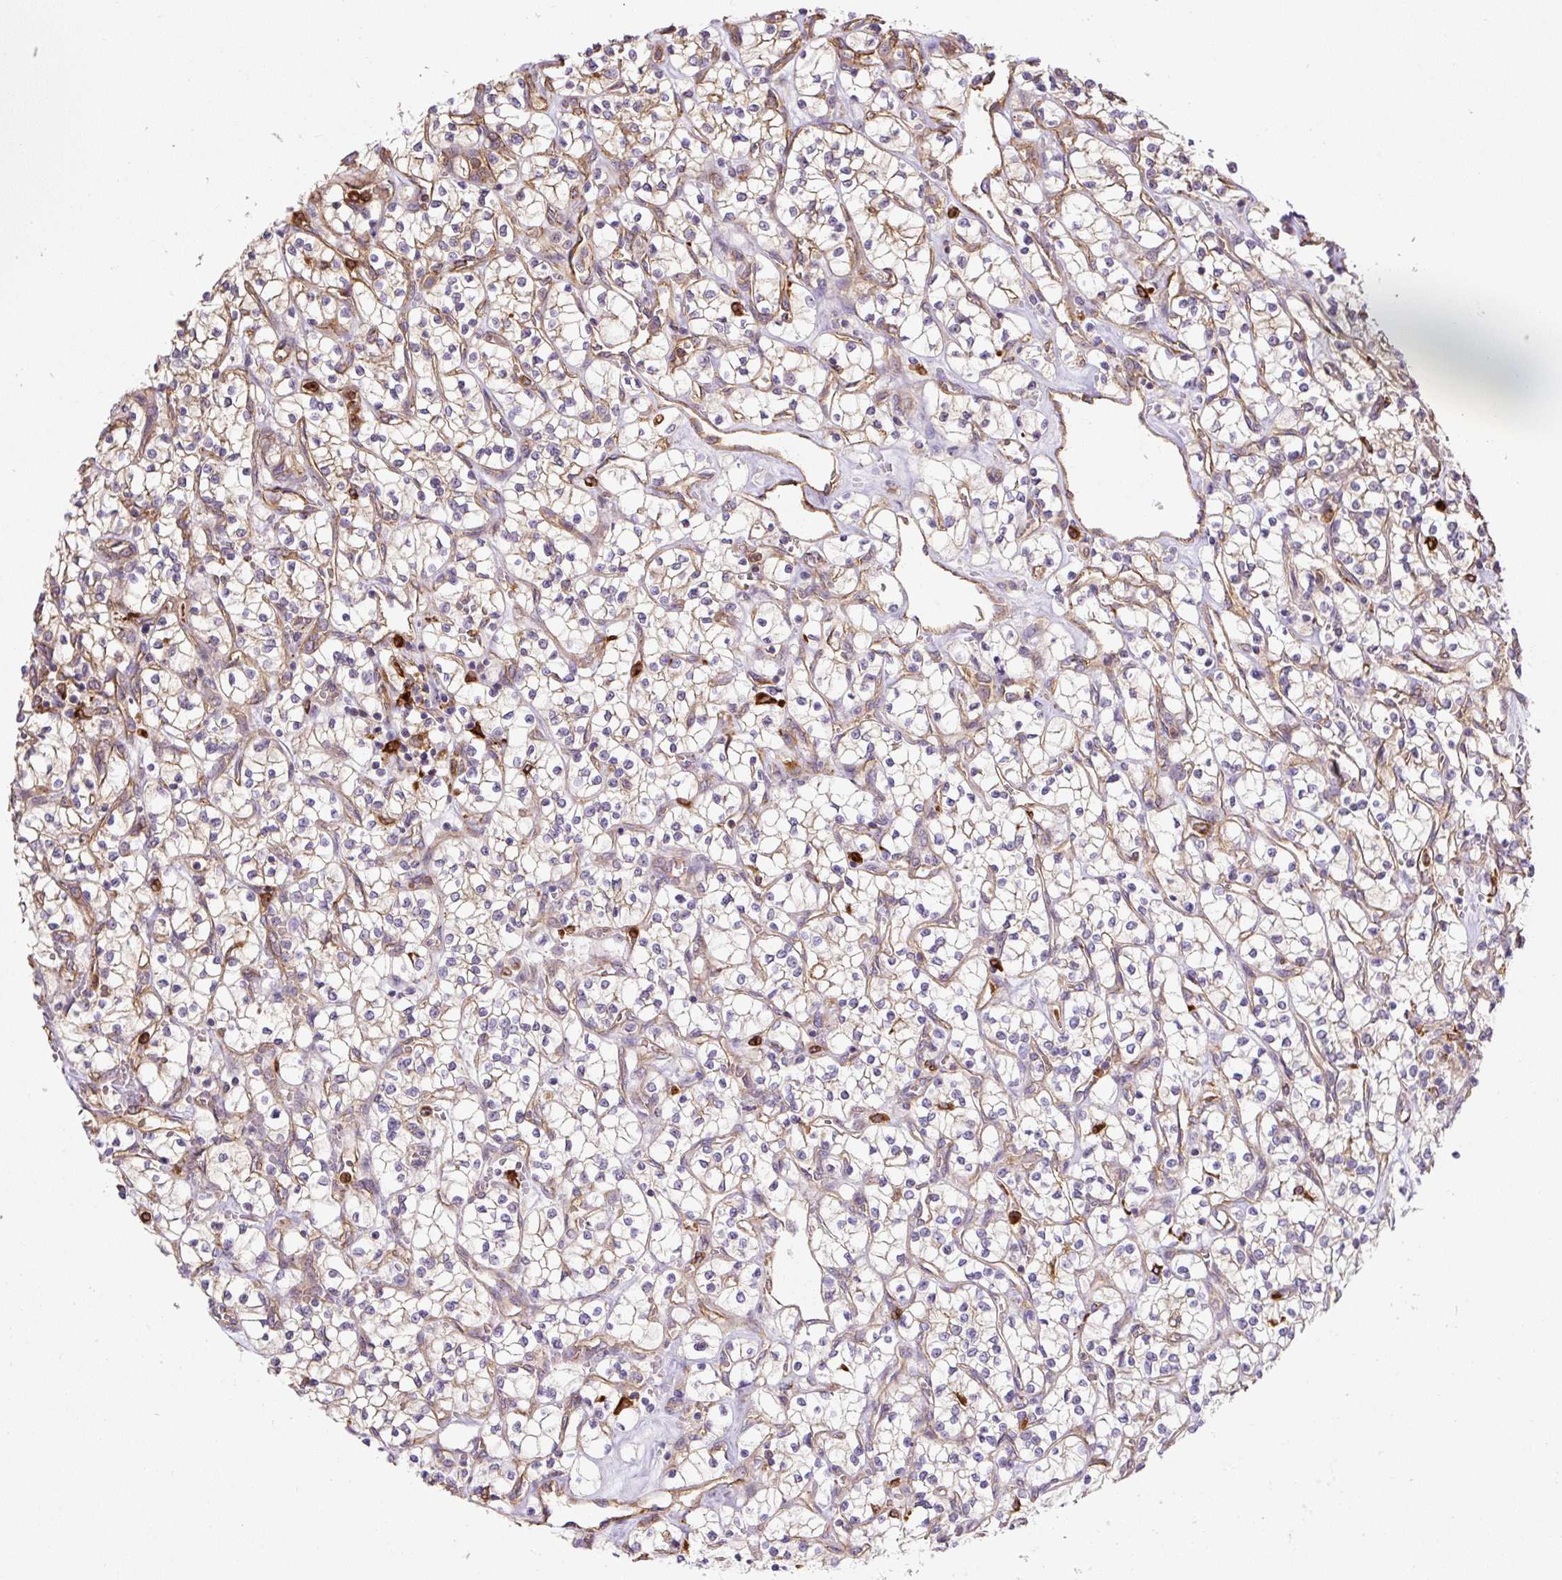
{"staining": {"intensity": "weak", "quantity": ">75%", "location": "cytoplasmic/membranous"}, "tissue": "renal cancer", "cell_type": "Tumor cells", "image_type": "cancer", "snomed": [{"axis": "morphology", "description": "Adenocarcinoma, NOS"}, {"axis": "topography", "description": "Kidney"}], "caption": "A low amount of weak cytoplasmic/membranous staining is present in approximately >75% of tumor cells in adenocarcinoma (renal) tissue.", "gene": "B3GALT5", "patient": {"sex": "female", "age": 64}}